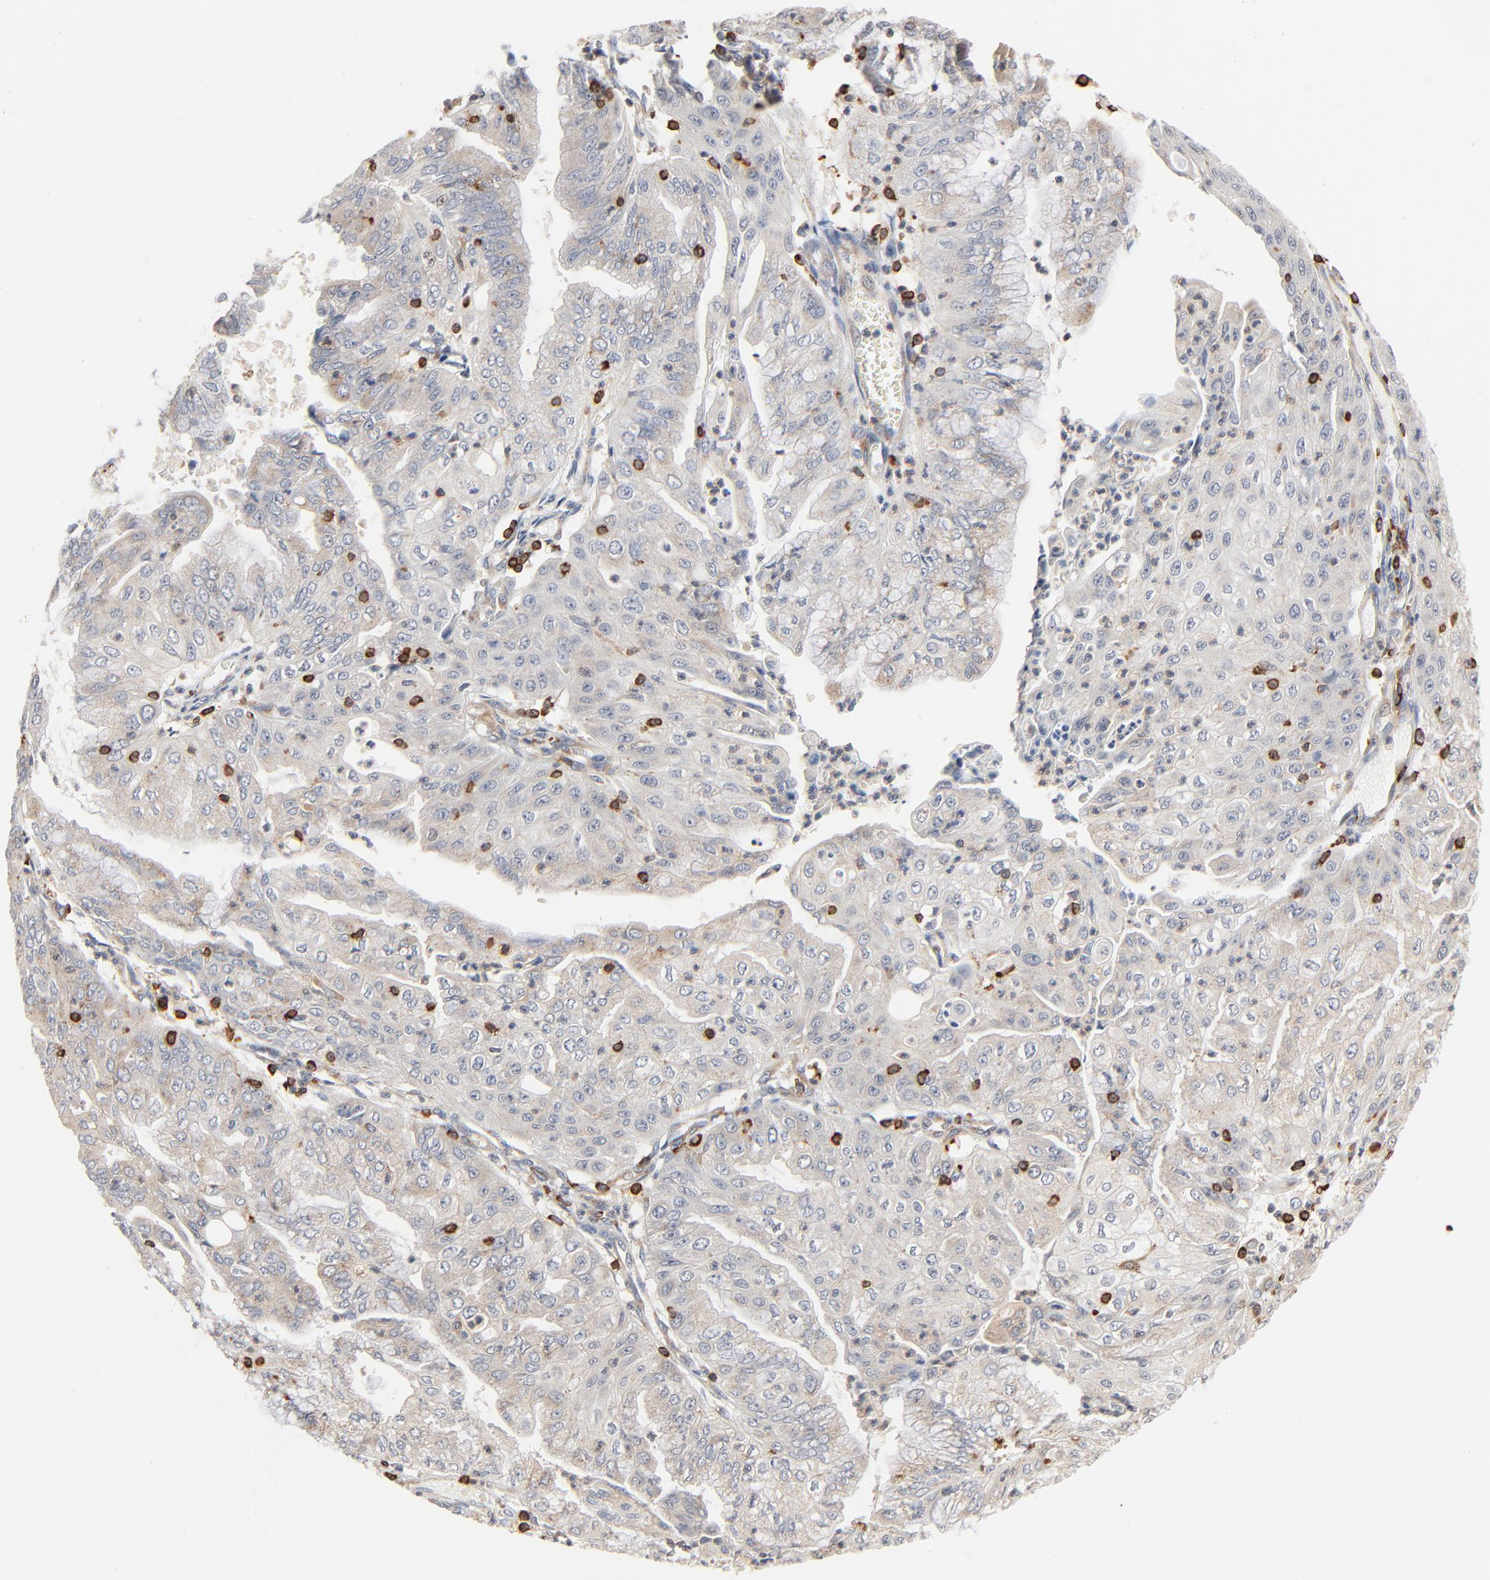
{"staining": {"intensity": "moderate", "quantity": "<25%", "location": "cytoplasmic/membranous"}, "tissue": "endometrial cancer", "cell_type": "Tumor cells", "image_type": "cancer", "snomed": [{"axis": "morphology", "description": "Adenocarcinoma, NOS"}, {"axis": "topography", "description": "Endometrium"}], "caption": "The image displays a brown stain indicating the presence of a protein in the cytoplasmic/membranous of tumor cells in adenocarcinoma (endometrial).", "gene": "SH3KBP1", "patient": {"sex": "female", "age": 79}}